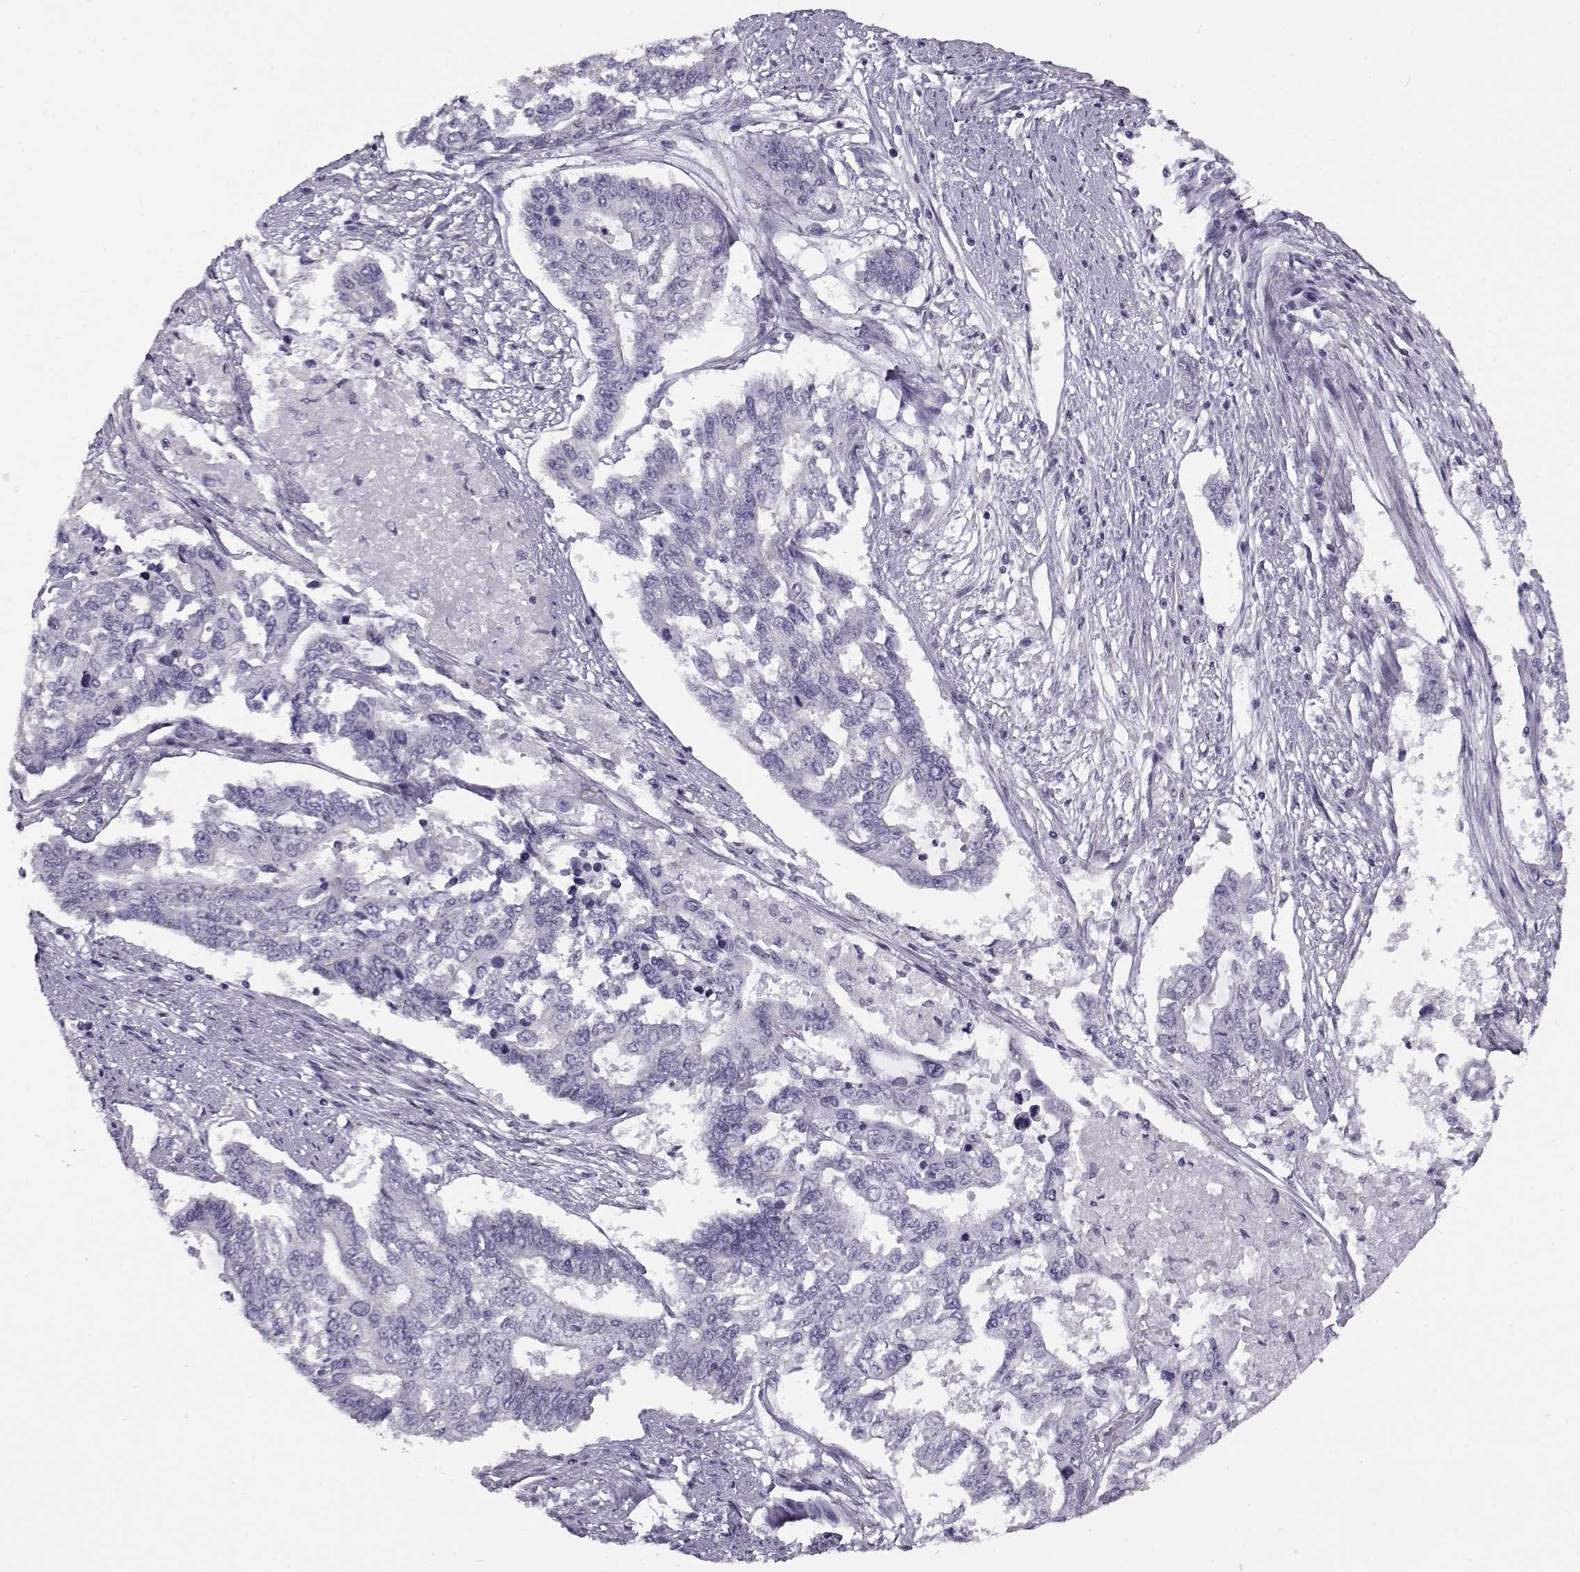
{"staining": {"intensity": "negative", "quantity": "none", "location": "none"}, "tissue": "endometrial cancer", "cell_type": "Tumor cells", "image_type": "cancer", "snomed": [{"axis": "morphology", "description": "Adenocarcinoma, NOS"}, {"axis": "topography", "description": "Uterus"}], "caption": "This is an immunohistochemistry photomicrograph of human endometrial adenocarcinoma. There is no positivity in tumor cells.", "gene": "TEX55", "patient": {"sex": "female", "age": 59}}